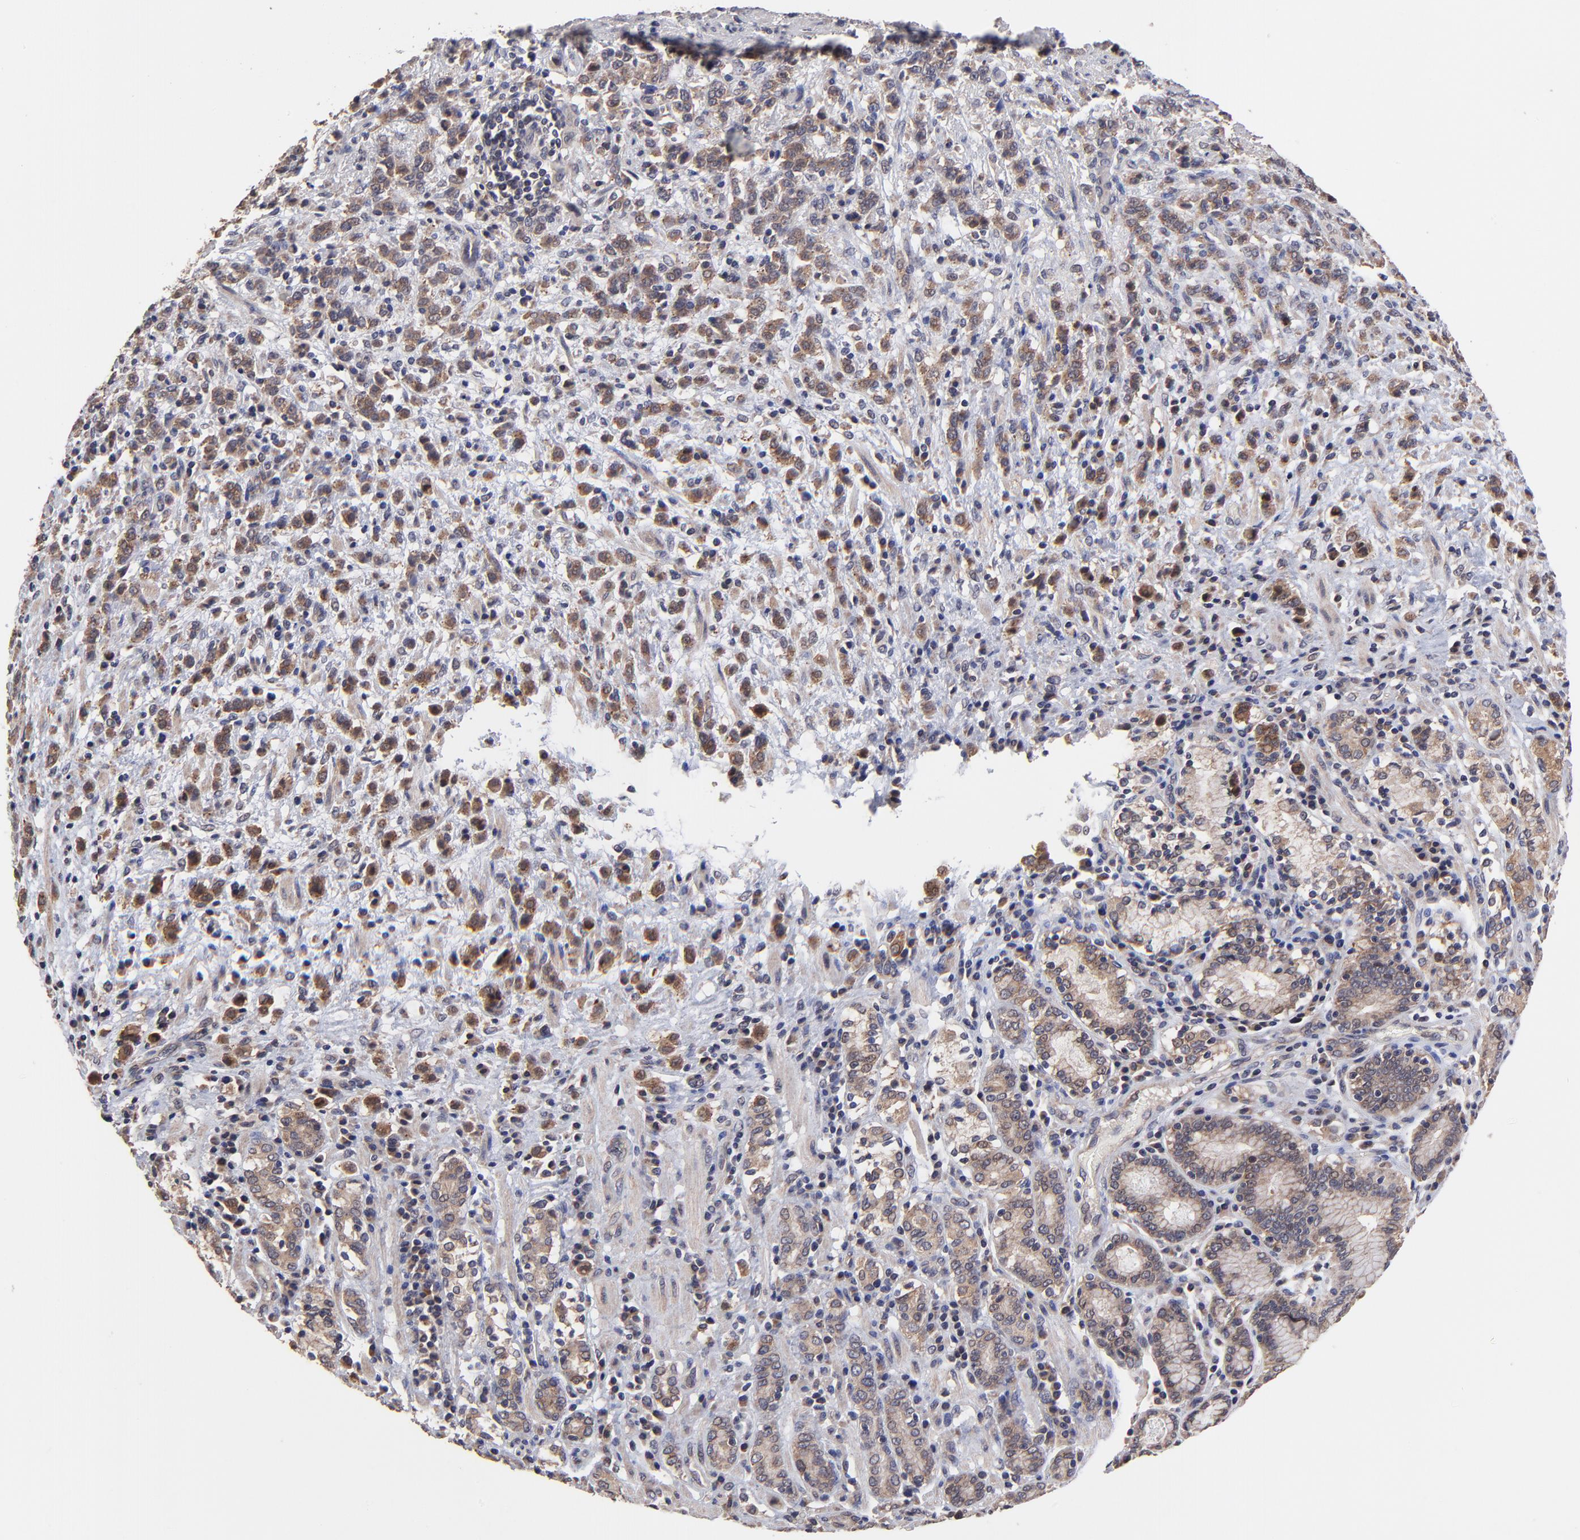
{"staining": {"intensity": "moderate", "quantity": ">75%", "location": "cytoplasmic/membranous"}, "tissue": "stomach cancer", "cell_type": "Tumor cells", "image_type": "cancer", "snomed": [{"axis": "morphology", "description": "Adenocarcinoma, NOS"}, {"axis": "topography", "description": "Stomach, lower"}], "caption": "Protein staining by immunohistochemistry (IHC) displays moderate cytoplasmic/membranous staining in approximately >75% of tumor cells in adenocarcinoma (stomach). (DAB (3,3'-diaminobenzidine) IHC with brightfield microscopy, high magnification).", "gene": "BAIAP2L2", "patient": {"sex": "male", "age": 88}}